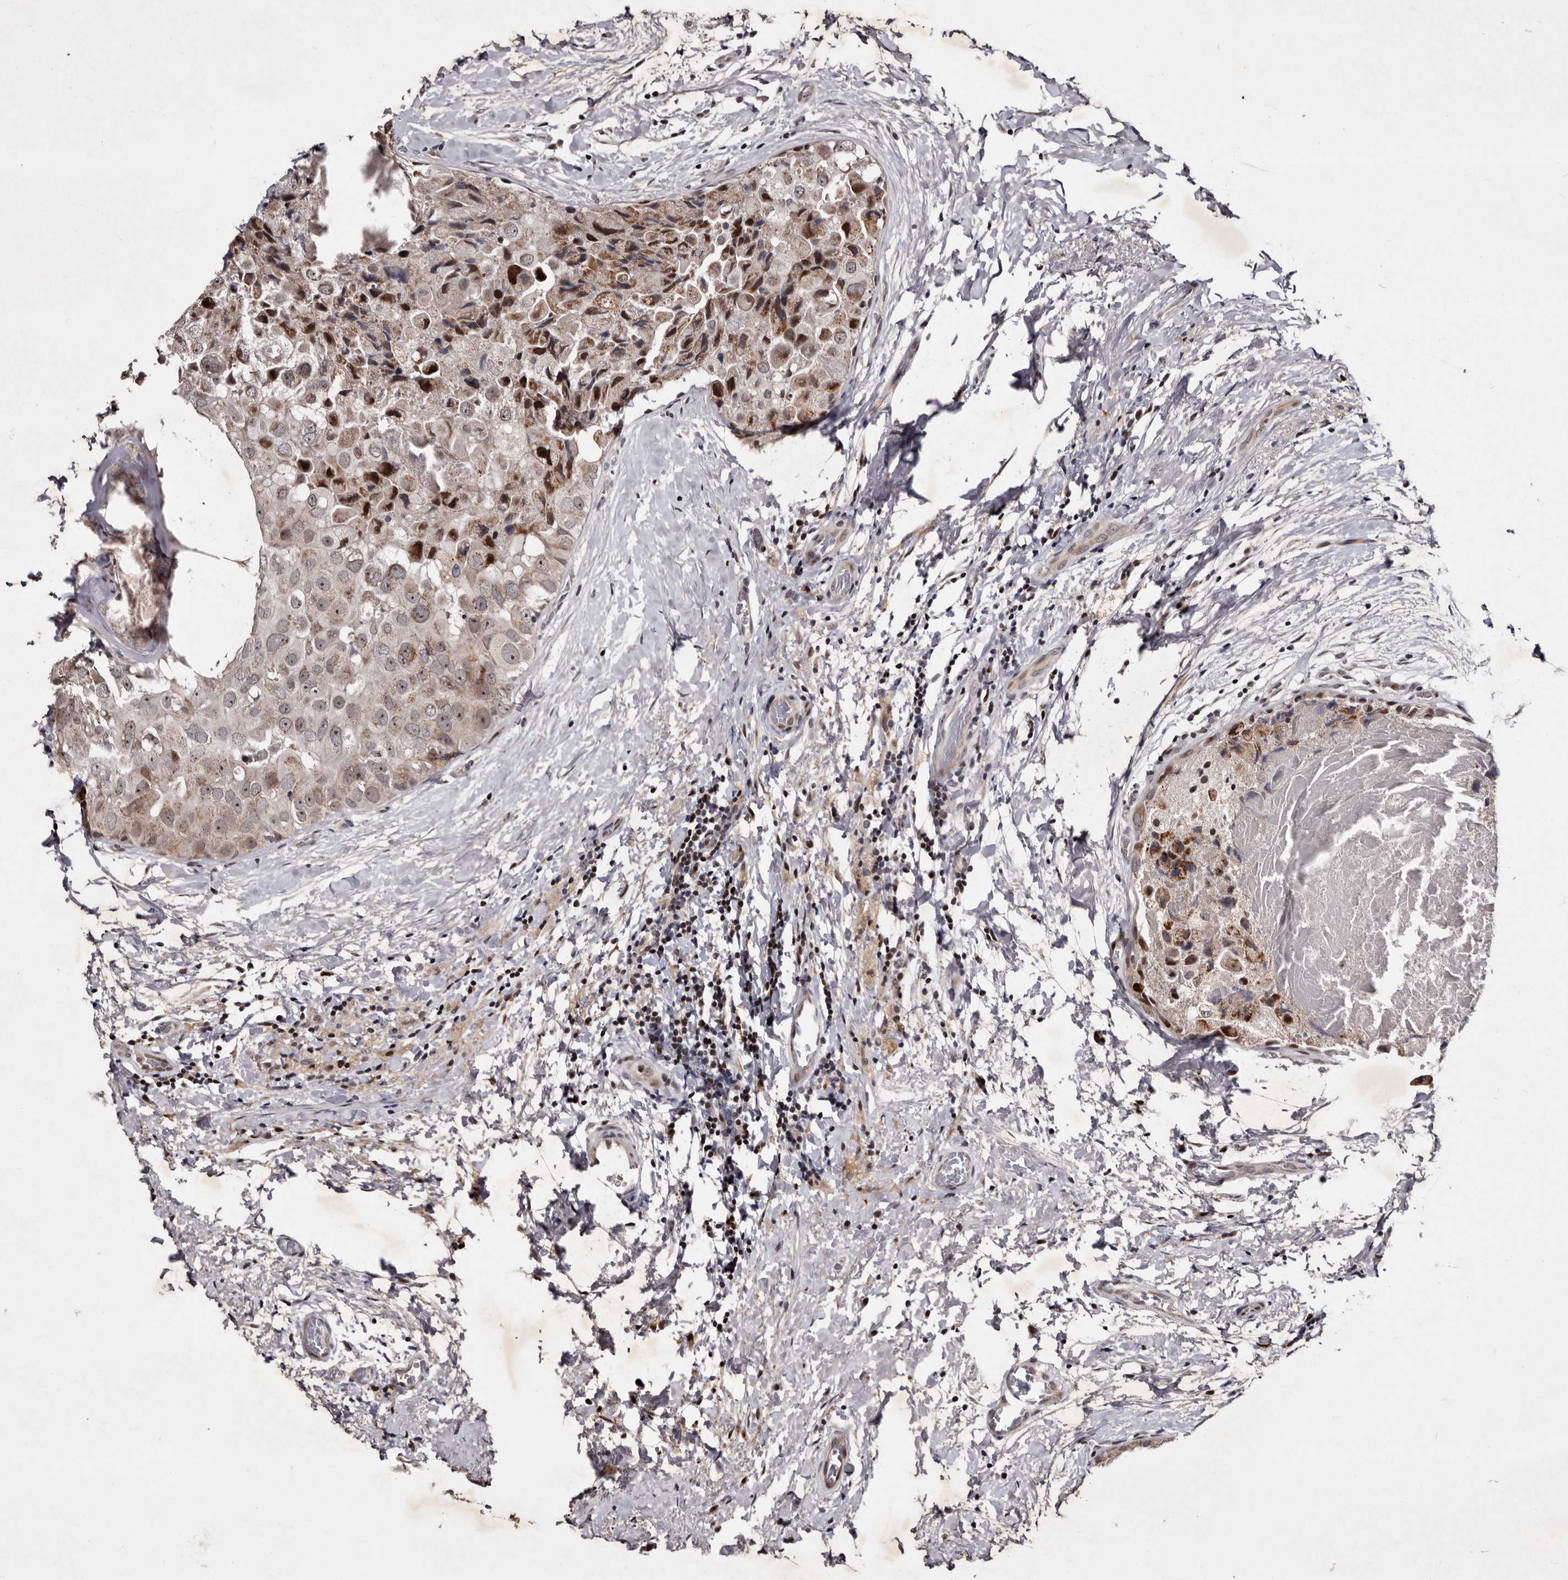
{"staining": {"intensity": "moderate", "quantity": "25%-75%", "location": "cytoplasmic/membranous,nuclear"}, "tissue": "breast cancer", "cell_type": "Tumor cells", "image_type": "cancer", "snomed": [{"axis": "morphology", "description": "Duct carcinoma"}, {"axis": "topography", "description": "Breast"}], "caption": "Breast infiltrating ductal carcinoma stained for a protein demonstrates moderate cytoplasmic/membranous and nuclear positivity in tumor cells.", "gene": "TNKS", "patient": {"sex": "female", "age": 62}}